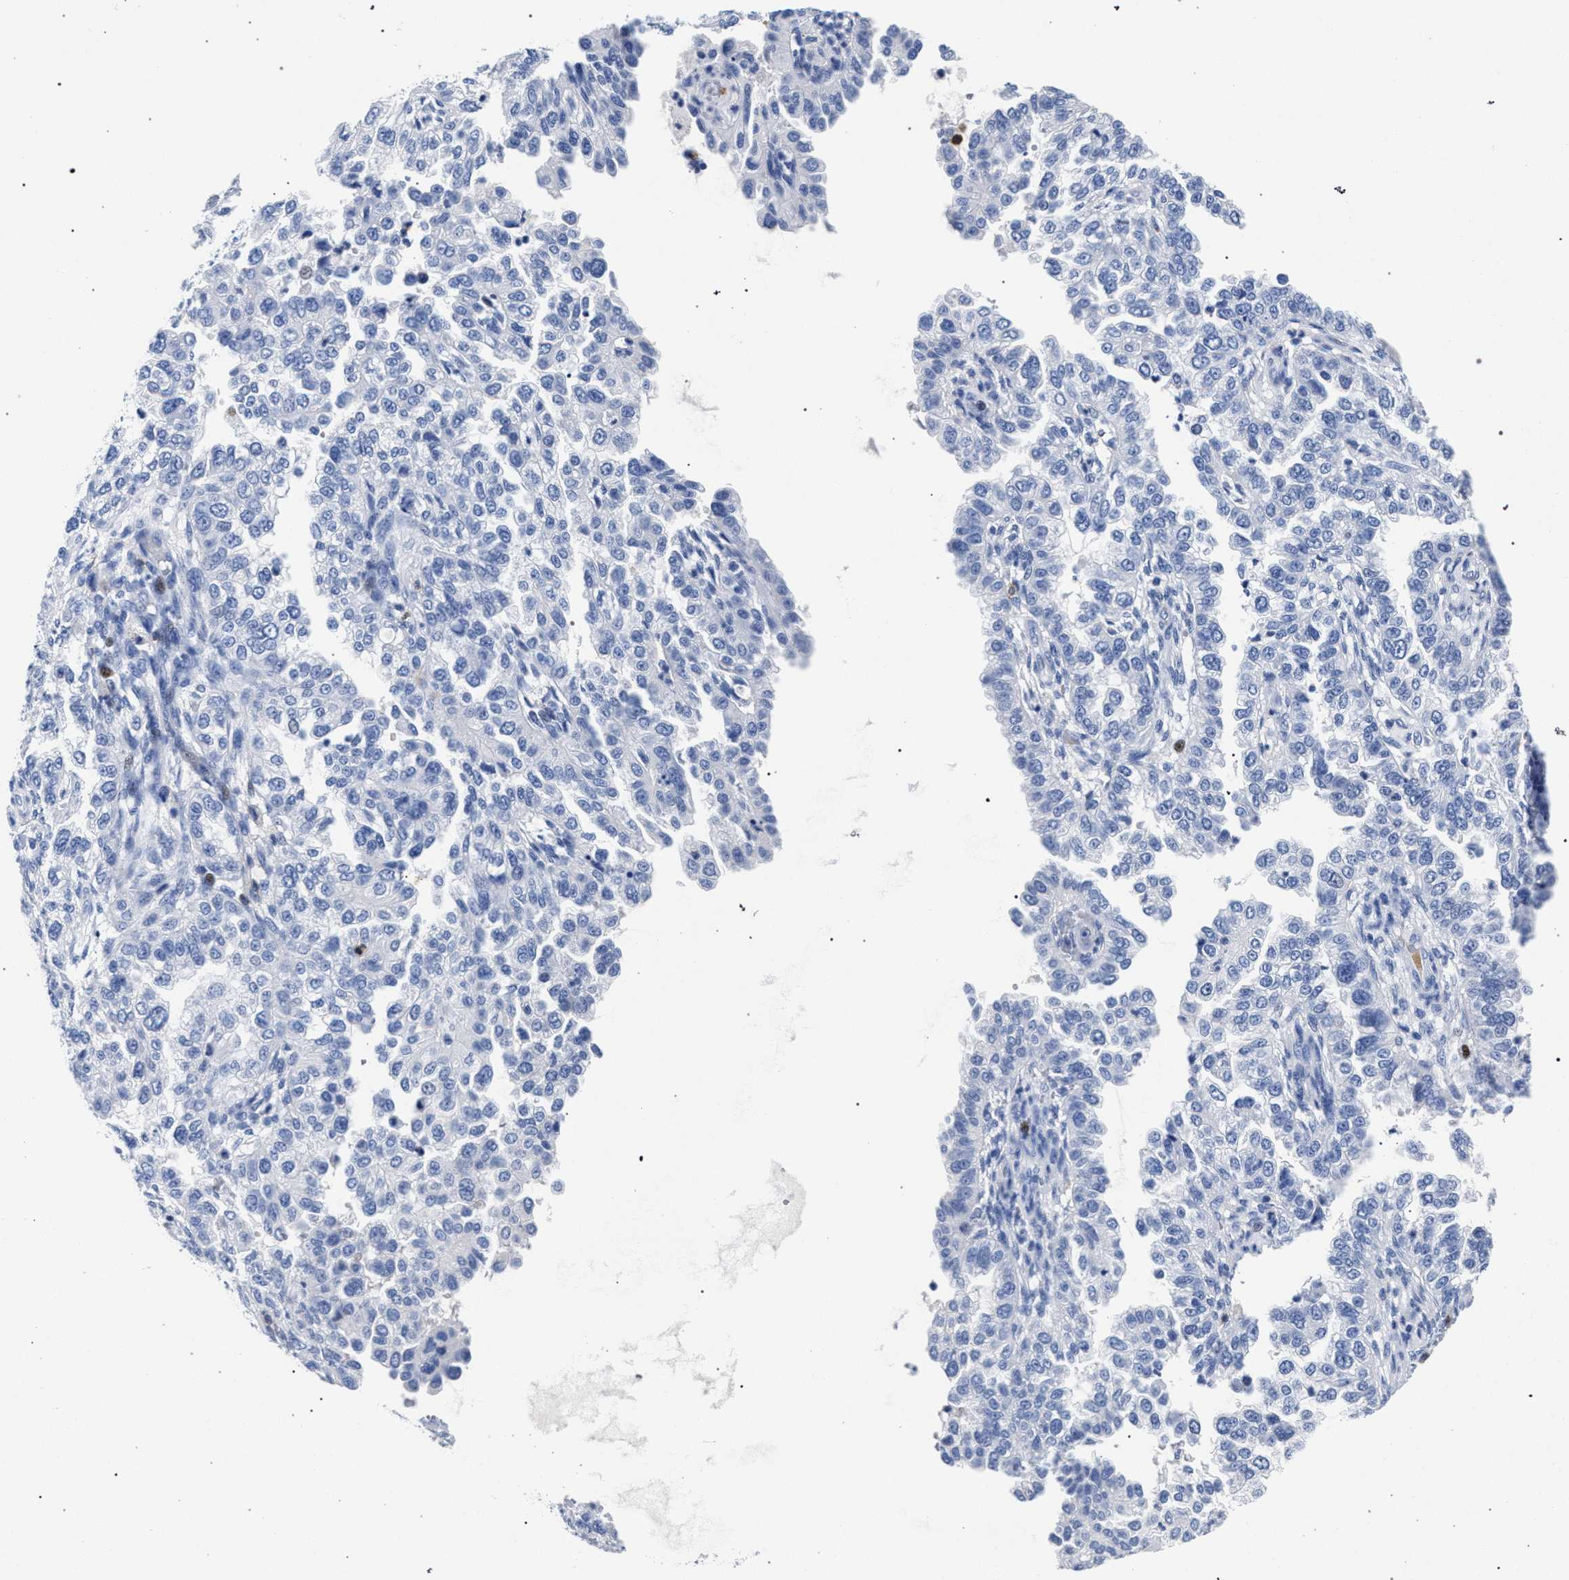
{"staining": {"intensity": "negative", "quantity": "none", "location": "none"}, "tissue": "endometrial cancer", "cell_type": "Tumor cells", "image_type": "cancer", "snomed": [{"axis": "morphology", "description": "Adenocarcinoma, NOS"}, {"axis": "topography", "description": "Endometrium"}], "caption": "DAB (3,3'-diaminobenzidine) immunohistochemical staining of human endometrial cancer (adenocarcinoma) shows no significant staining in tumor cells.", "gene": "KLRK1", "patient": {"sex": "female", "age": 85}}